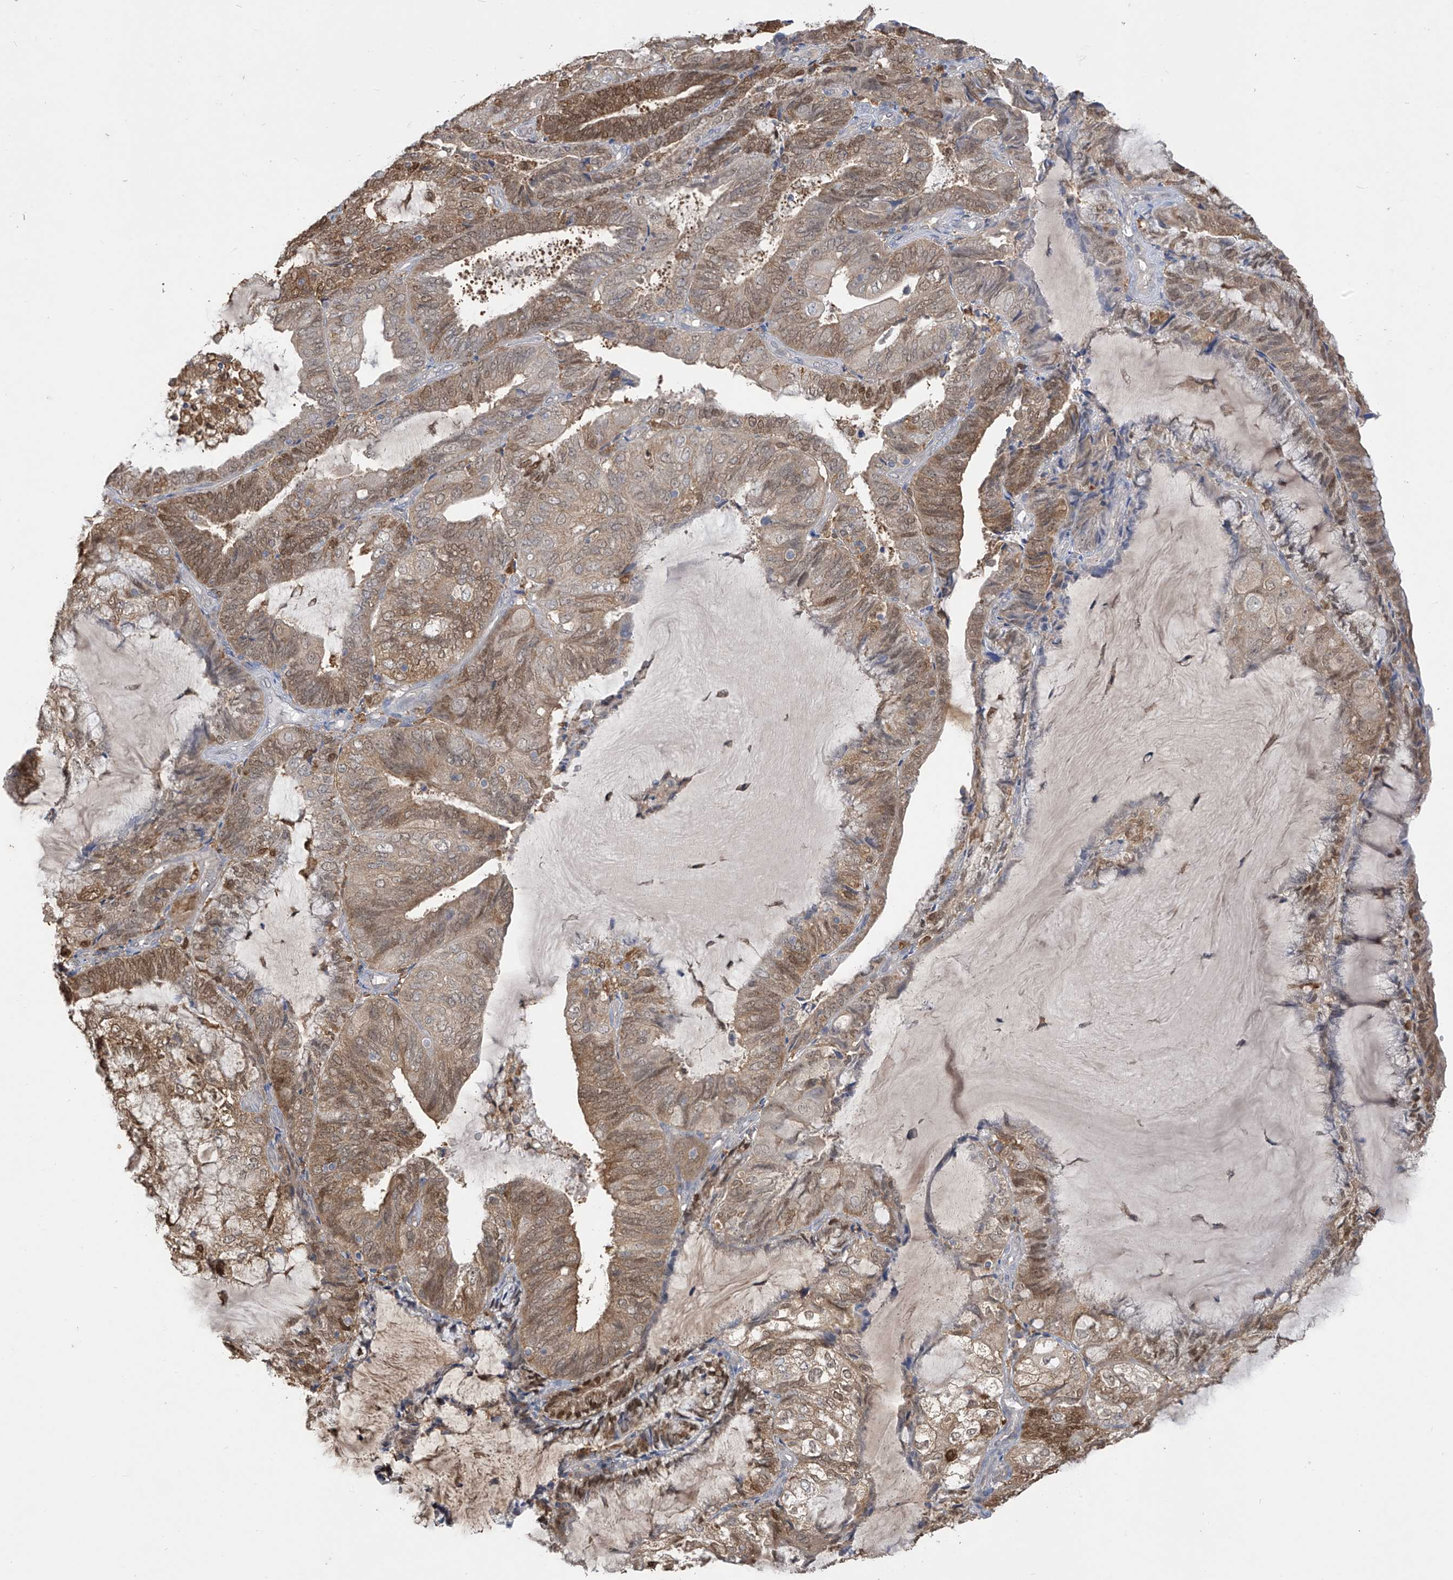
{"staining": {"intensity": "moderate", "quantity": ">75%", "location": "cytoplasmic/membranous,nuclear"}, "tissue": "endometrial cancer", "cell_type": "Tumor cells", "image_type": "cancer", "snomed": [{"axis": "morphology", "description": "Adenocarcinoma, NOS"}, {"axis": "topography", "description": "Endometrium"}], "caption": "Protein analysis of endometrial cancer tissue demonstrates moderate cytoplasmic/membranous and nuclear positivity in approximately >75% of tumor cells.", "gene": "IDH1", "patient": {"sex": "female", "age": 81}}